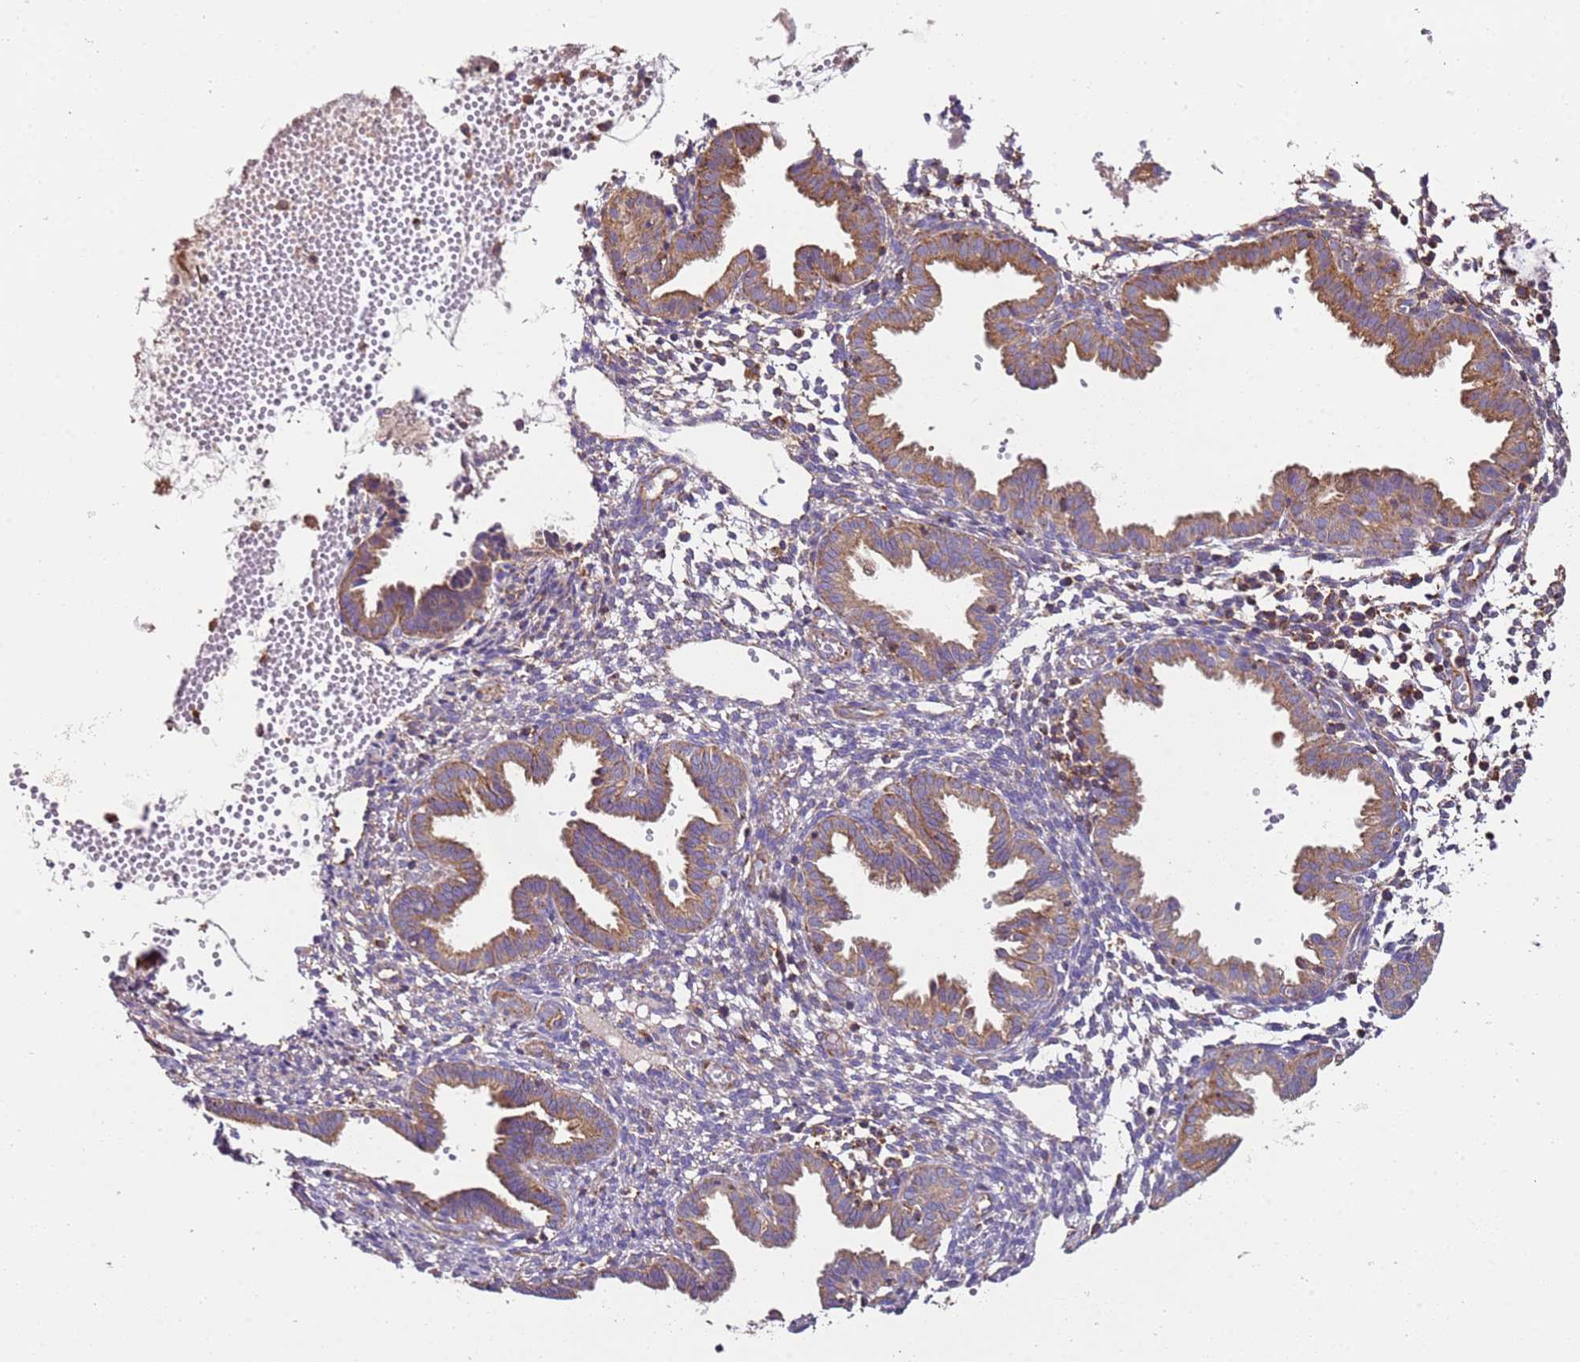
{"staining": {"intensity": "weak", "quantity": "25%-75%", "location": "cytoplasmic/membranous"}, "tissue": "endometrium", "cell_type": "Cells in endometrial stroma", "image_type": "normal", "snomed": [{"axis": "morphology", "description": "Normal tissue, NOS"}, {"axis": "topography", "description": "Endometrium"}], "caption": "An IHC photomicrograph of benign tissue is shown. Protein staining in brown shows weak cytoplasmic/membranous positivity in endometrium within cells in endometrial stroma.", "gene": "RMND5A", "patient": {"sex": "female", "age": 33}}